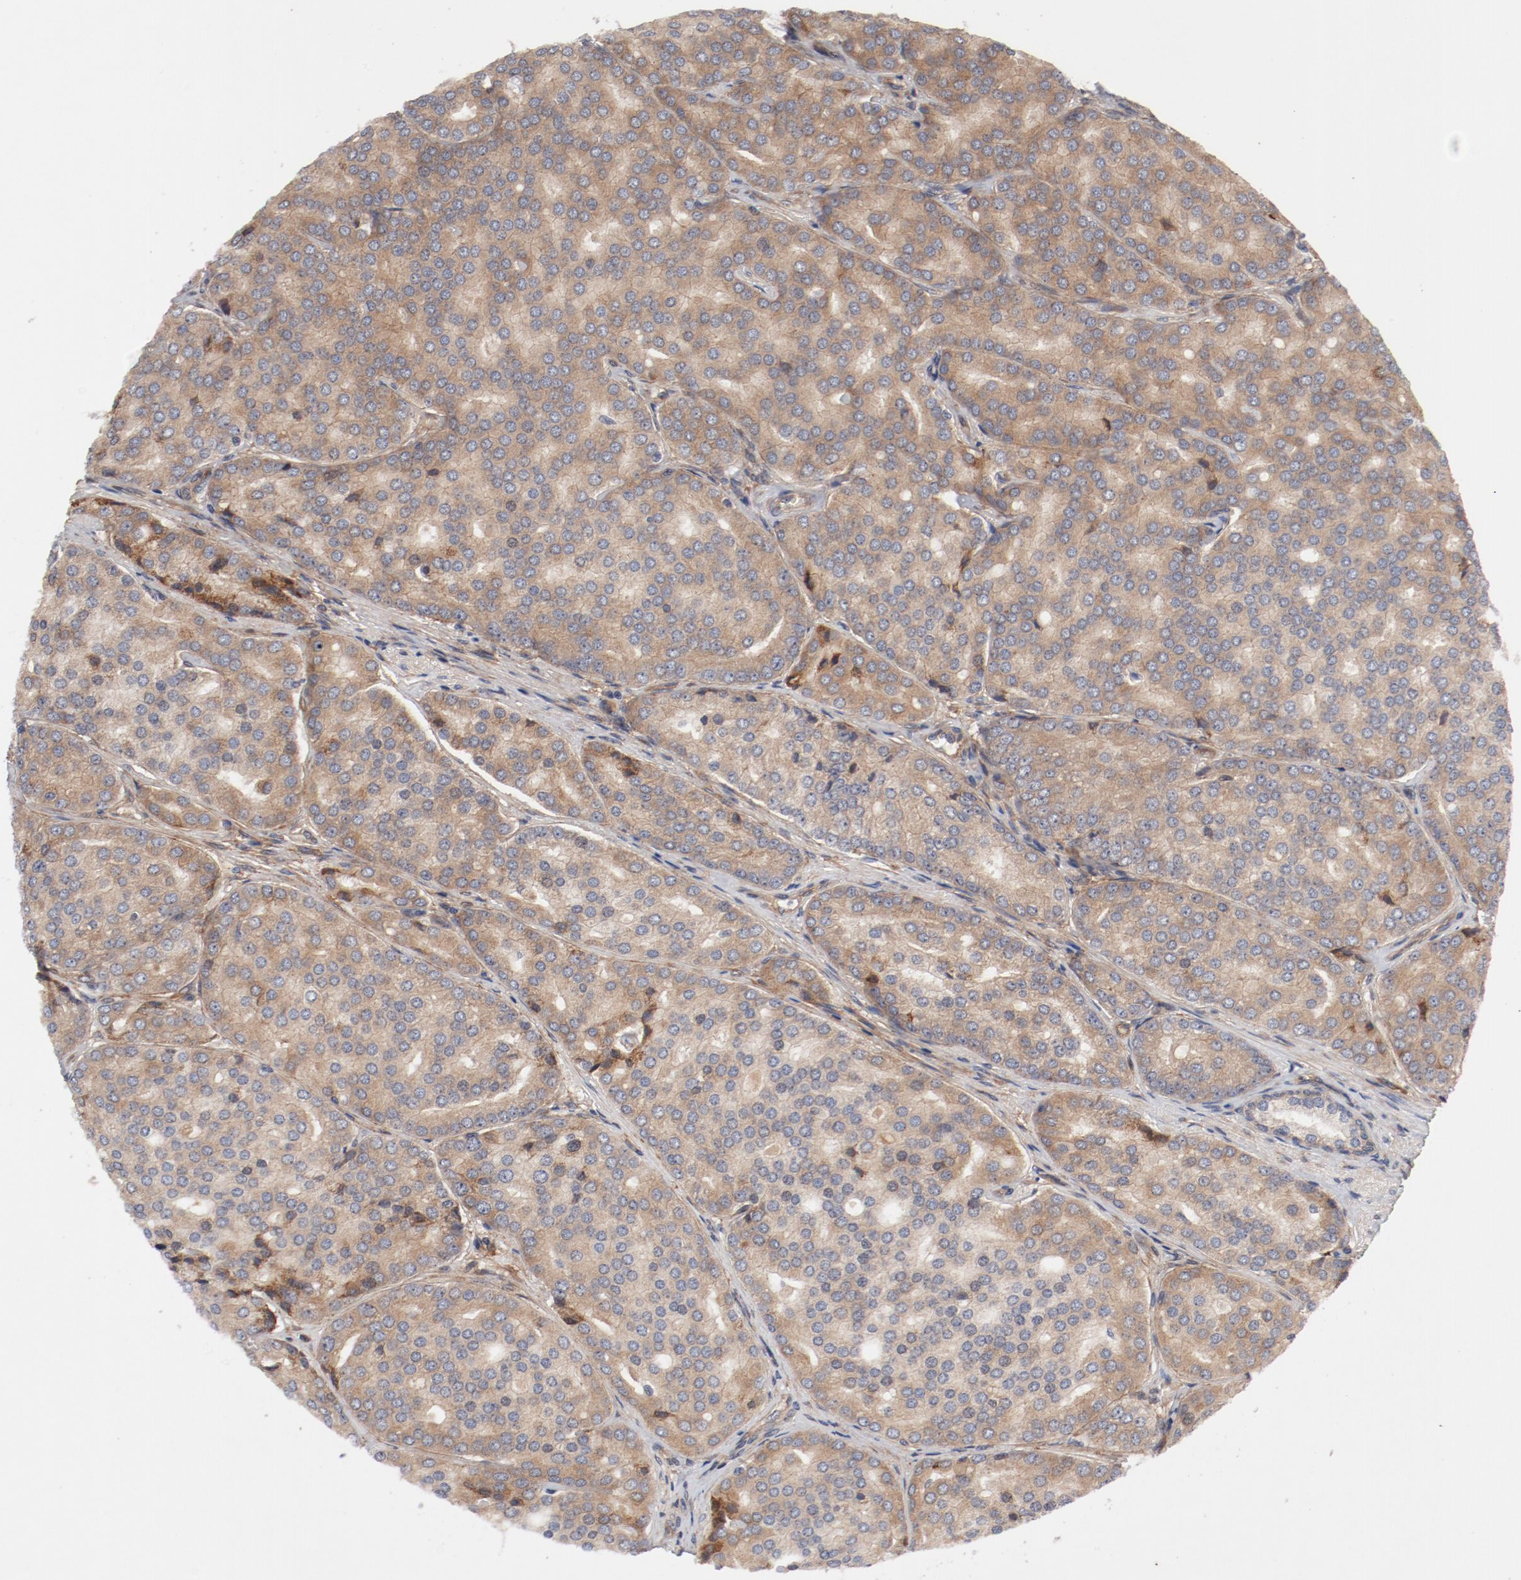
{"staining": {"intensity": "moderate", "quantity": ">75%", "location": "cytoplasmic/membranous"}, "tissue": "prostate cancer", "cell_type": "Tumor cells", "image_type": "cancer", "snomed": [{"axis": "morphology", "description": "Adenocarcinoma, High grade"}, {"axis": "topography", "description": "Prostate"}], "caption": "Protein expression analysis of human prostate cancer (high-grade adenocarcinoma) reveals moderate cytoplasmic/membranous staining in about >75% of tumor cells. The protein is stained brown, and the nuclei are stained in blue (DAB IHC with brightfield microscopy, high magnification).", "gene": "PITPNM2", "patient": {"sex": "male", "age": 64}}